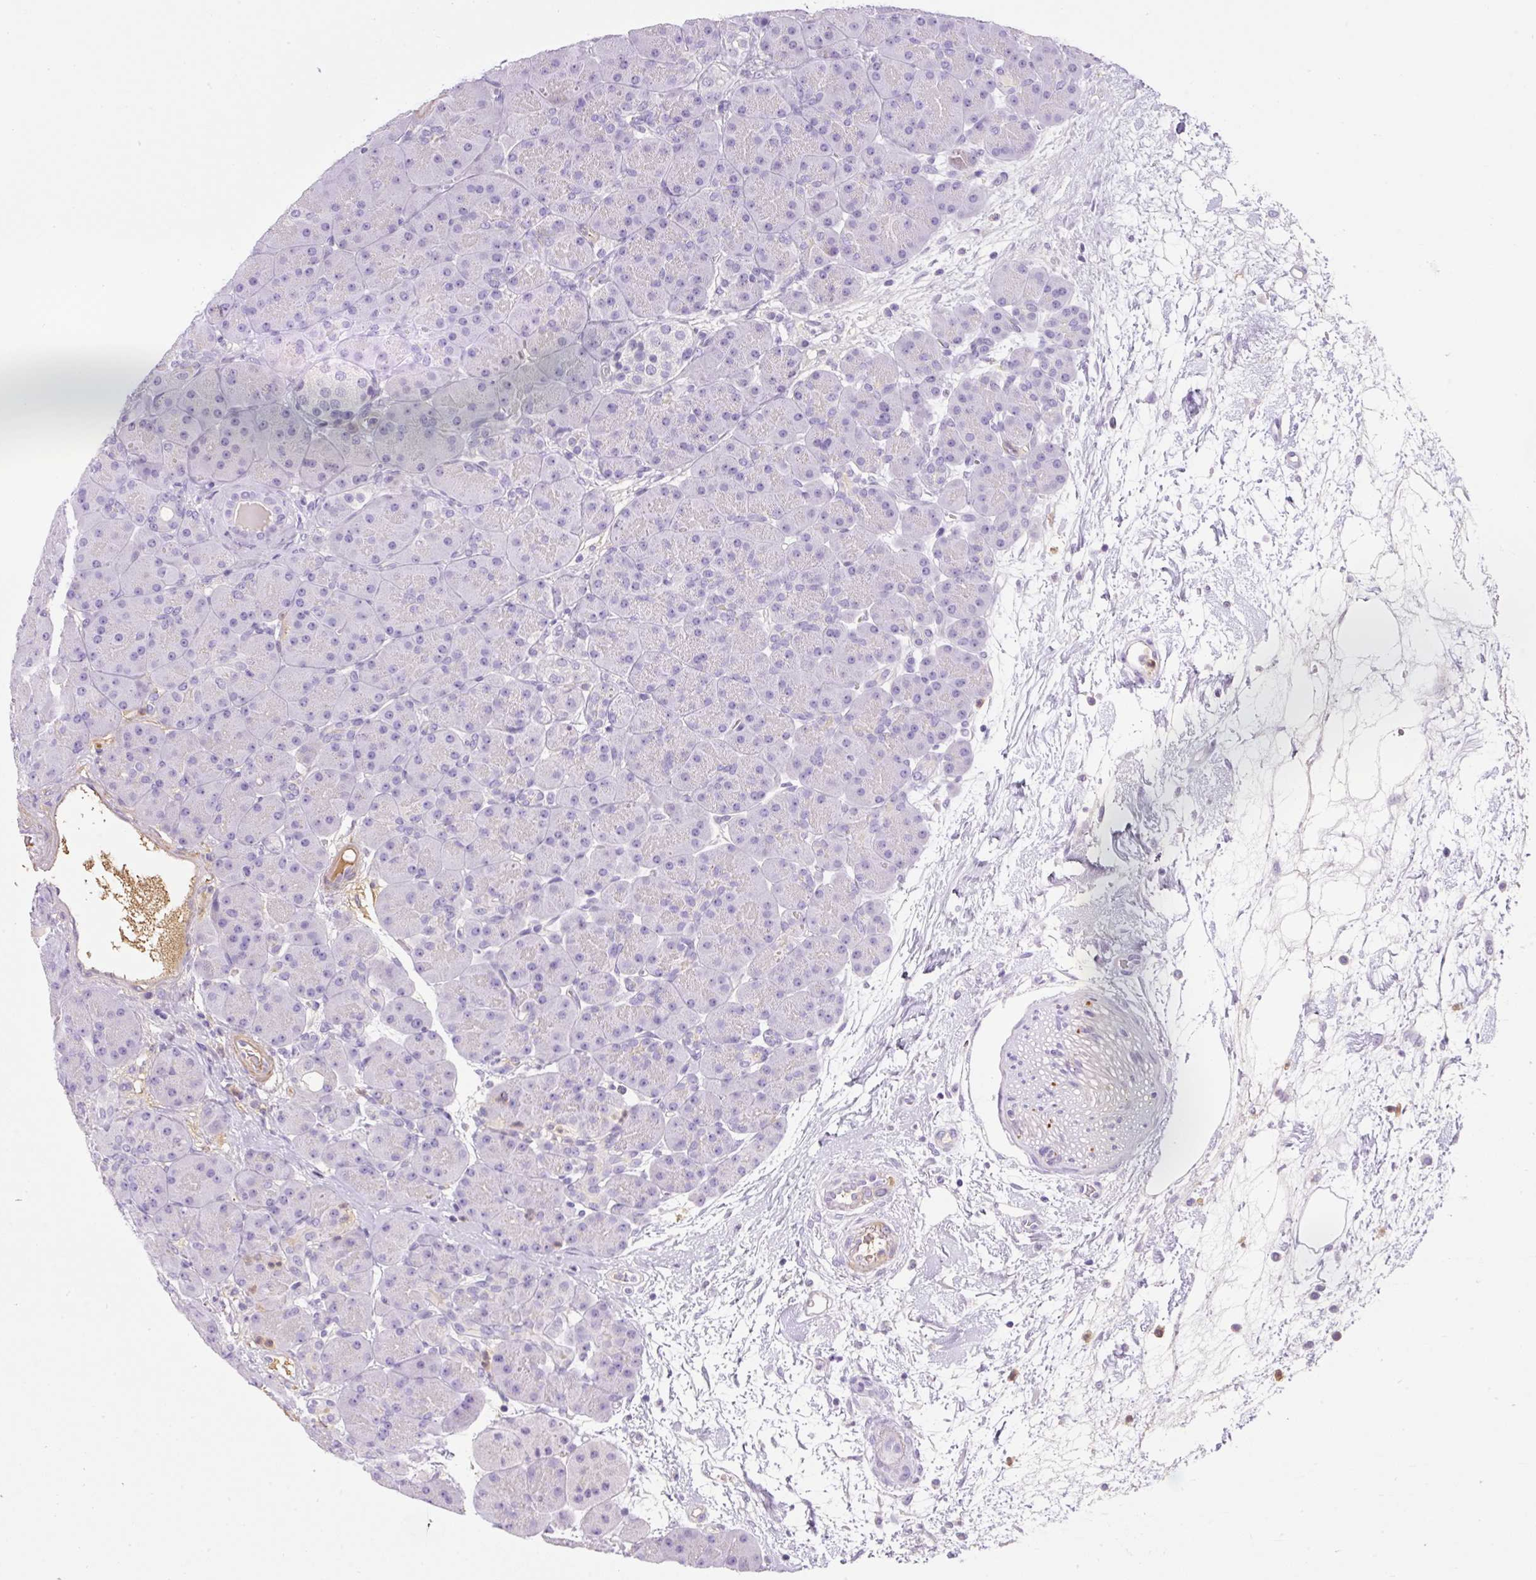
{"staining": {"intensity": "moderate", "quantity": "<25%", "location": "cytoplasmic/membranous"}, "tissue": "pancreas", "cell_type": "Exocrine glandular cells", "image_type": "normal", "snomed": [{"axis": "morphology", "description": "Normal tissue, NOS"}, {"axis": "topography", "description": "Pancreas"}], "caption": "A high-resolution photomicrograph shows immunohistochemistry staining of unremarkable pancreas, which demonstrates moderate cytoplasmic/membranous positivity in approximately <25% of exocrine glandular cells. The staining was performed using DAB (3,3'-diaminobenzidine), with brown indicating positive protein expression. Nuclei are stained blue with hematoxylin.", "gene": "TDRD15", "patient": {"sex": "male", "age": 66}}